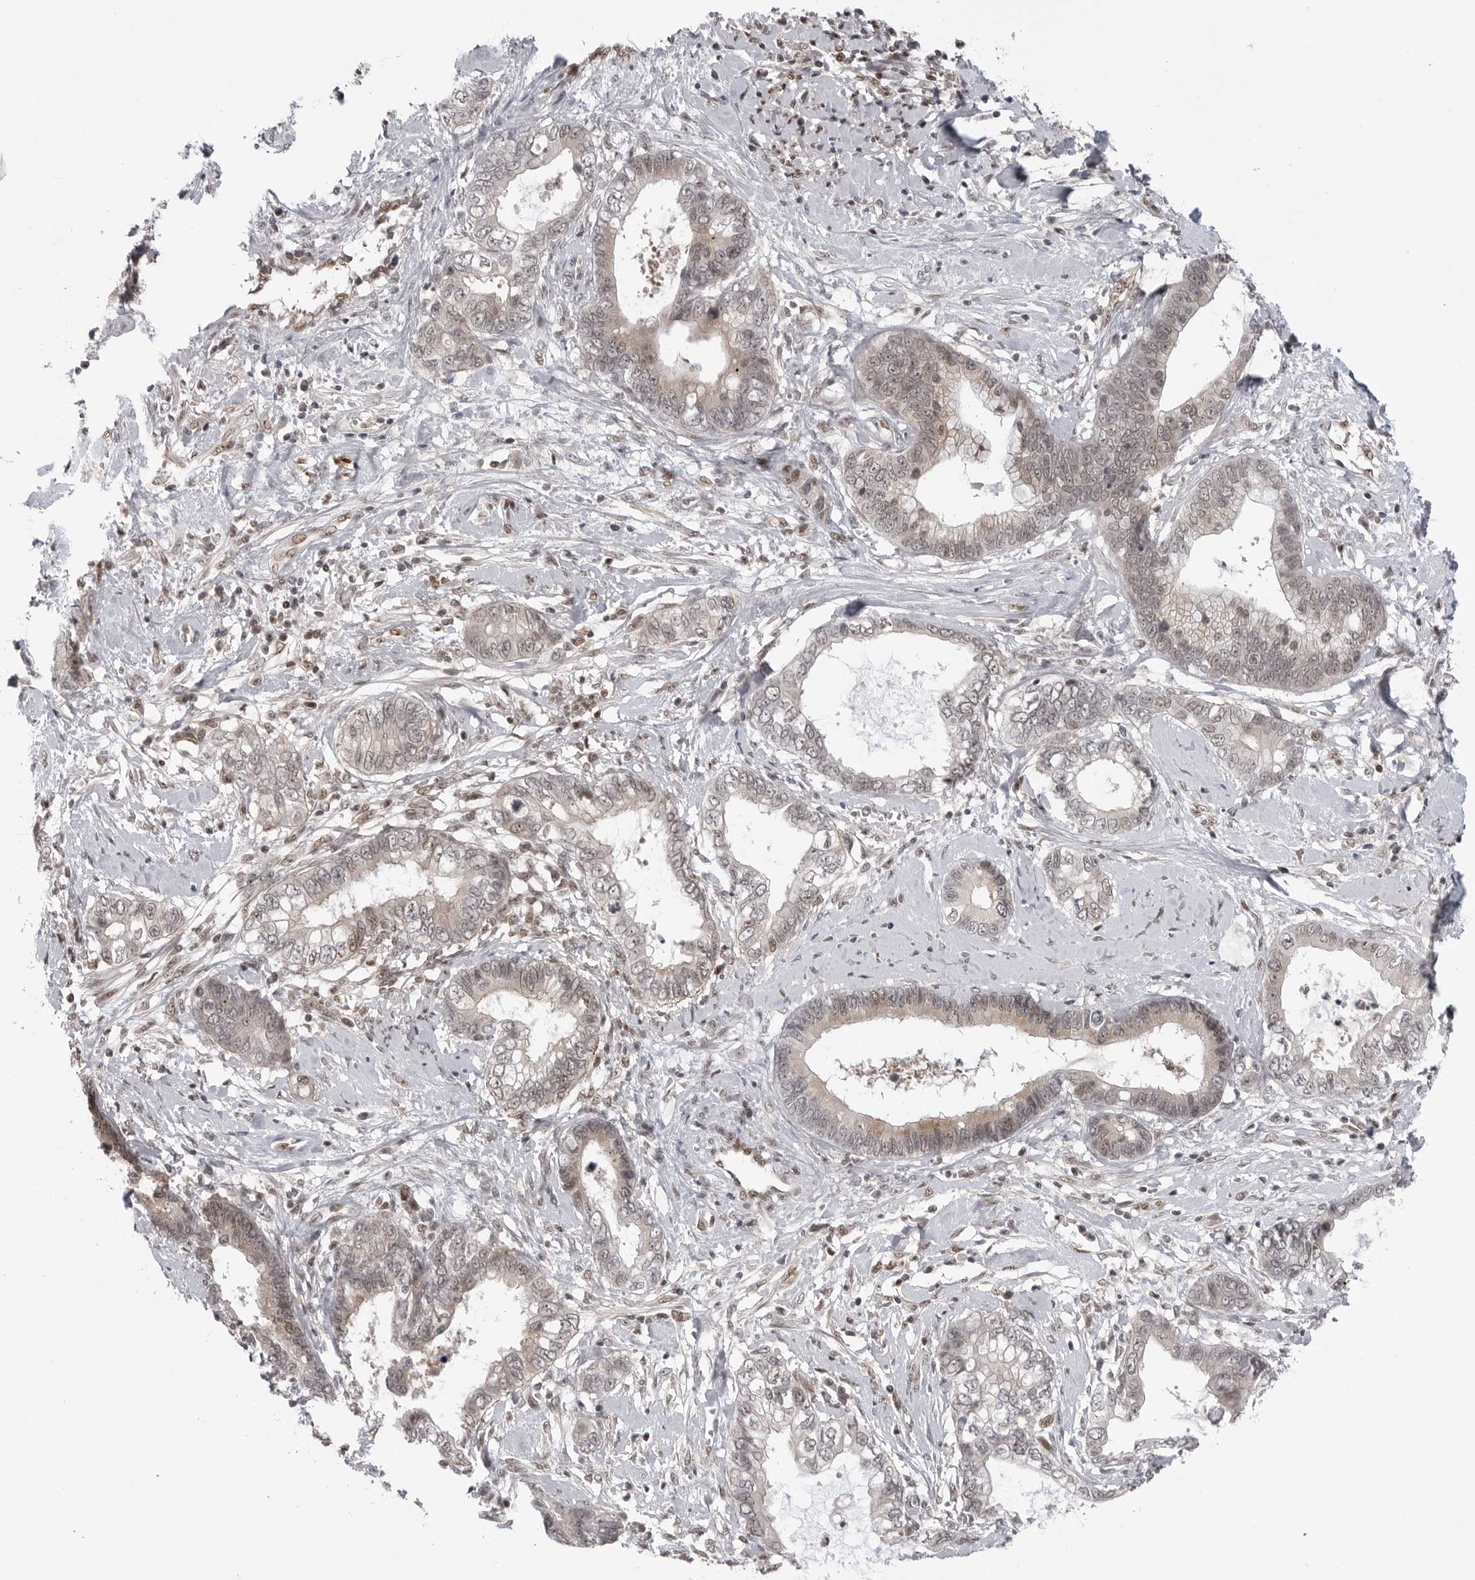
{"staining": {"intensity": "weak", "quantity": "25%-75%", "location": "cytoplasmic/membranous,nuclear"}, "tissue": "cervical cancer", "cell_type": "Tumor cells", "image_type": "cancer", "snomed": [{"axis": "morphology", "description": "Adenocarcinoma, NOS"}, {"axis": "topography", "description": "Cervix"}], "caption": "The image exhibits staining of adenocarcinoma (cervical), revealing weak cytoplasmic/membranous and nuclear protein positivity (brown color) within tumor cells. Using DAB (brown) and hematoxylin (blue) stains, captured at high magnification using brightfield microscopy.", "gene": "TRIM66", "patient": {"sex": "female", "age": 44}}